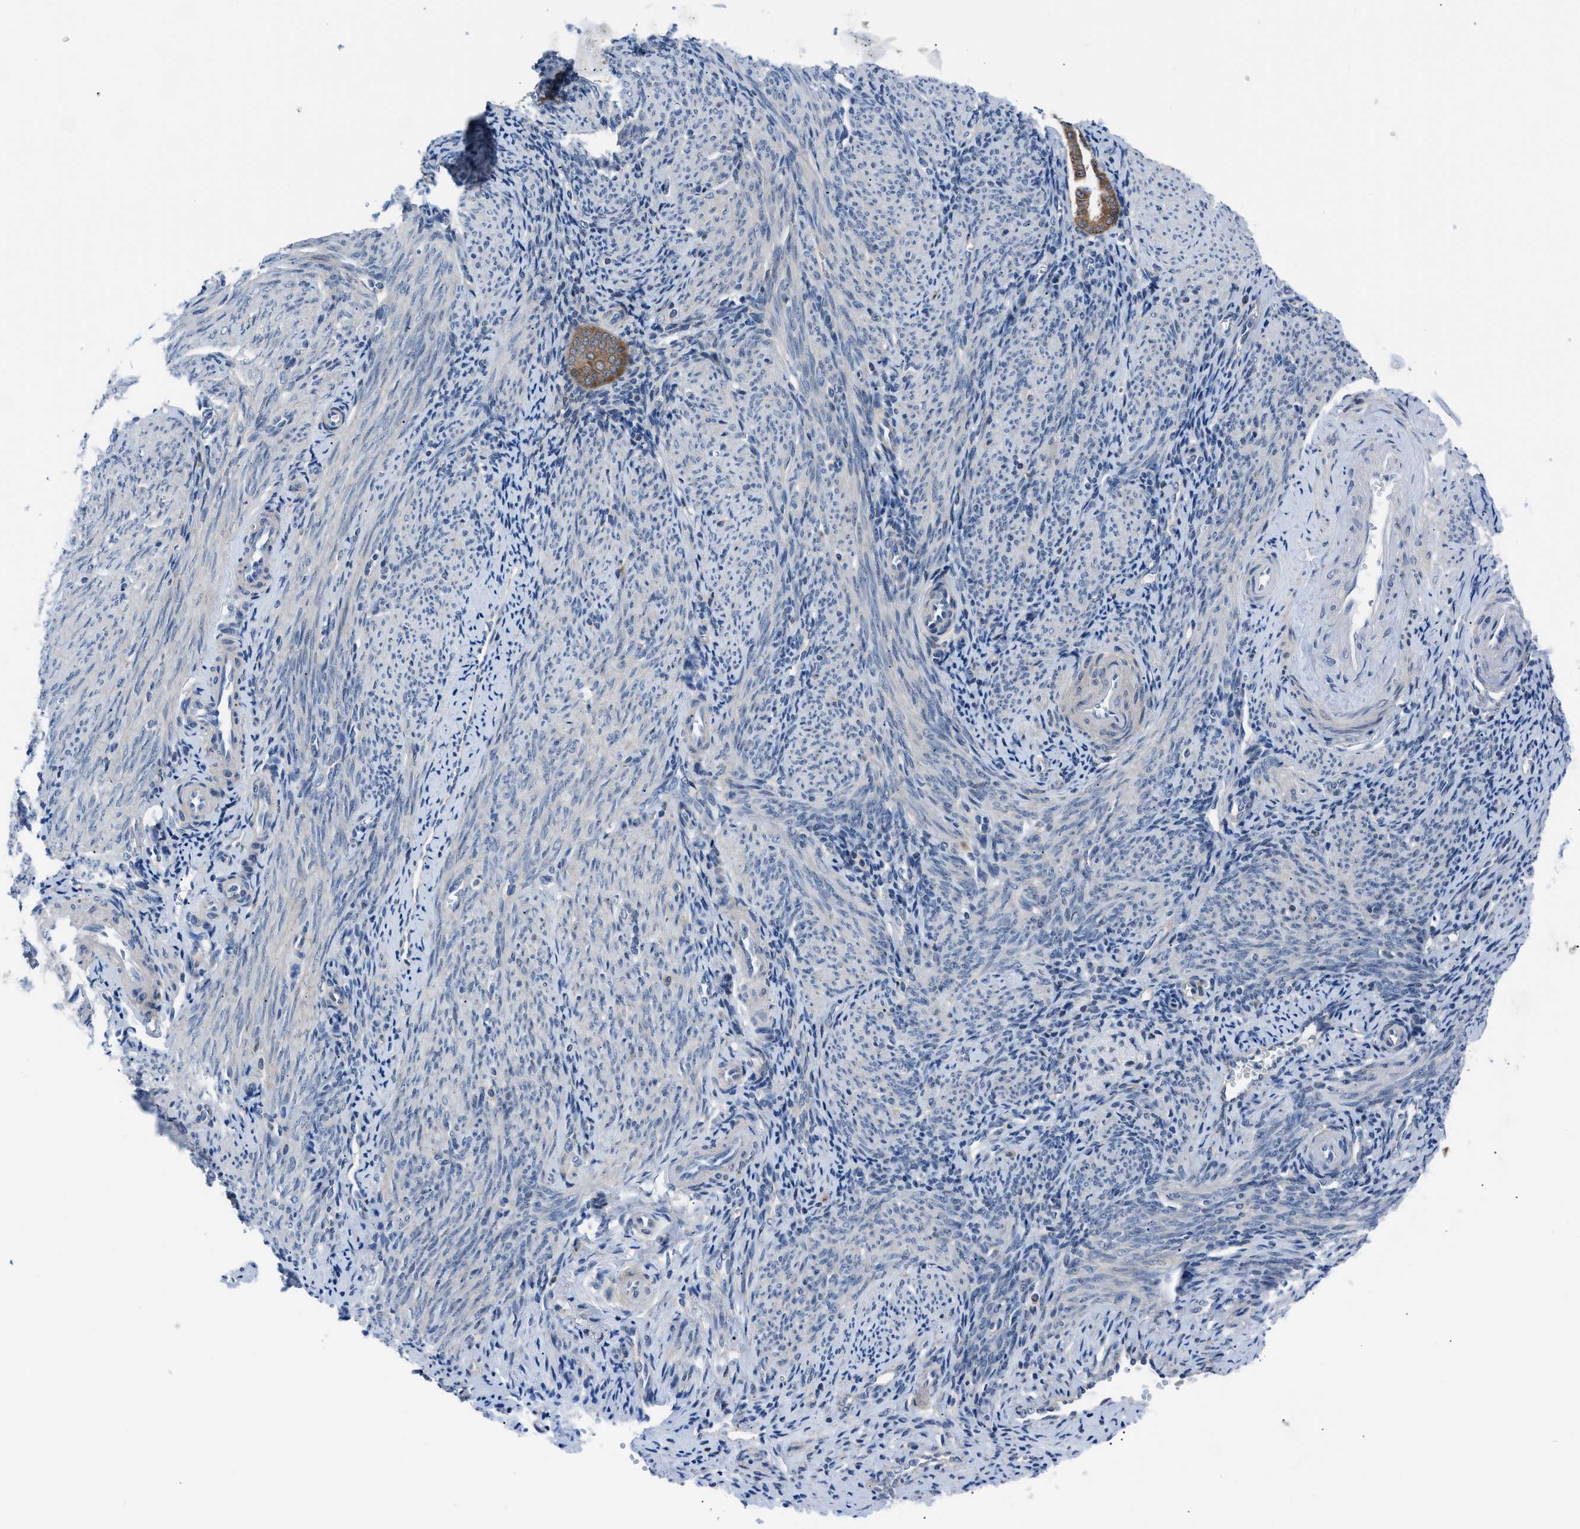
{"staining": {"intensity": "negative", "quantity": "none", "location": "none"}, "tissue": "endometrium", "cell_type": "Cells in endometrial stroma", "image_type": "normal", "snomed": [{"axis": "morphology", "description": "Normal tissue, NOS"}, {"axis": "topography", "description": "Endometrium"}], "caption": "This is a image of immunohistochemistry staining of benign endometrium, which shows no expression in cells in endometrial stroma. (IHC, brightfield microscopy, high magnification).", "gene": "TMEM45B", "patient": {"sex": "female", "age": 50}}